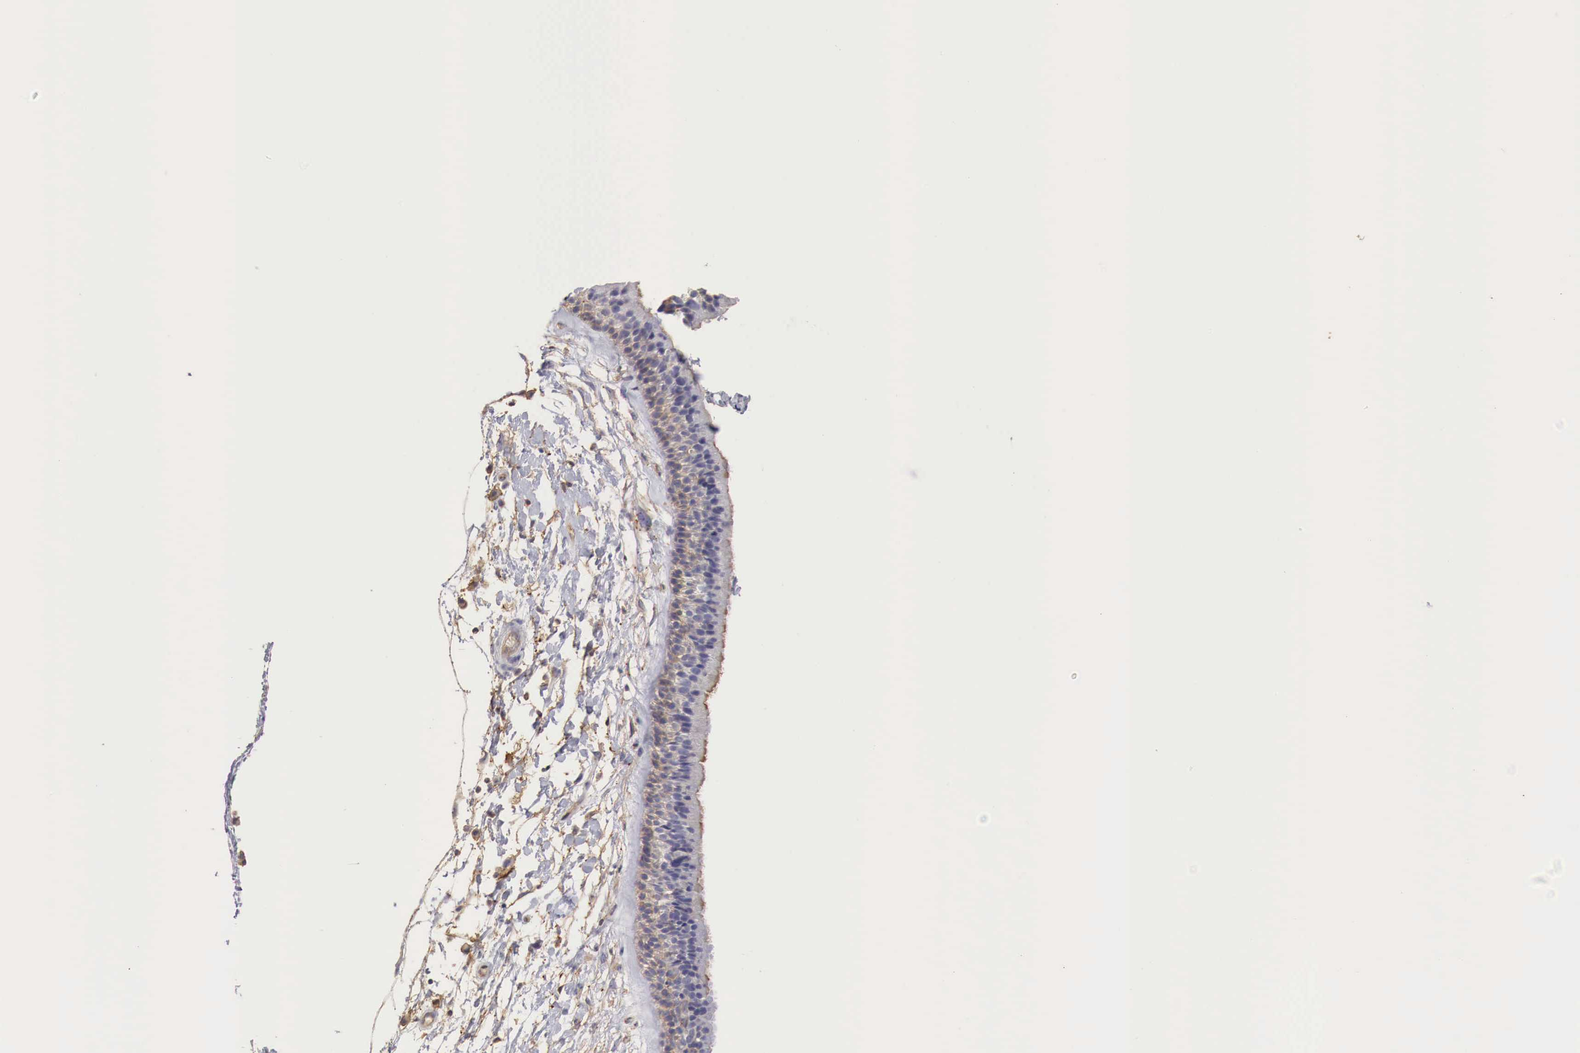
{"staining": {"intensity": "strong", "quantity": "25%-75%", "location": "cytoplasmic/membranous"}, "tissue": "nasopharynx", "cell_type": "Respiratory epithelial cells", "image_type": "normal", "snomed": [{"axis": "morphology", "description": "Normal tissue, NOS"}, {"axis": "topography", "description": "Nasopharynx"}], "caption": "Immunohistochemical staining of benign human nasopharynx displays strong cytoplasmic/membranous protein staining in about 25%-75% of respiratory epithelial cells. The staining is performed using DAB (3,3'-diaminobenzidine) brown chromogen to label protein expression. The nuclei are counter-stained blue using hematoxylin.", "gene": "MSN", "patient": {"sex": "male", "age": 13}}